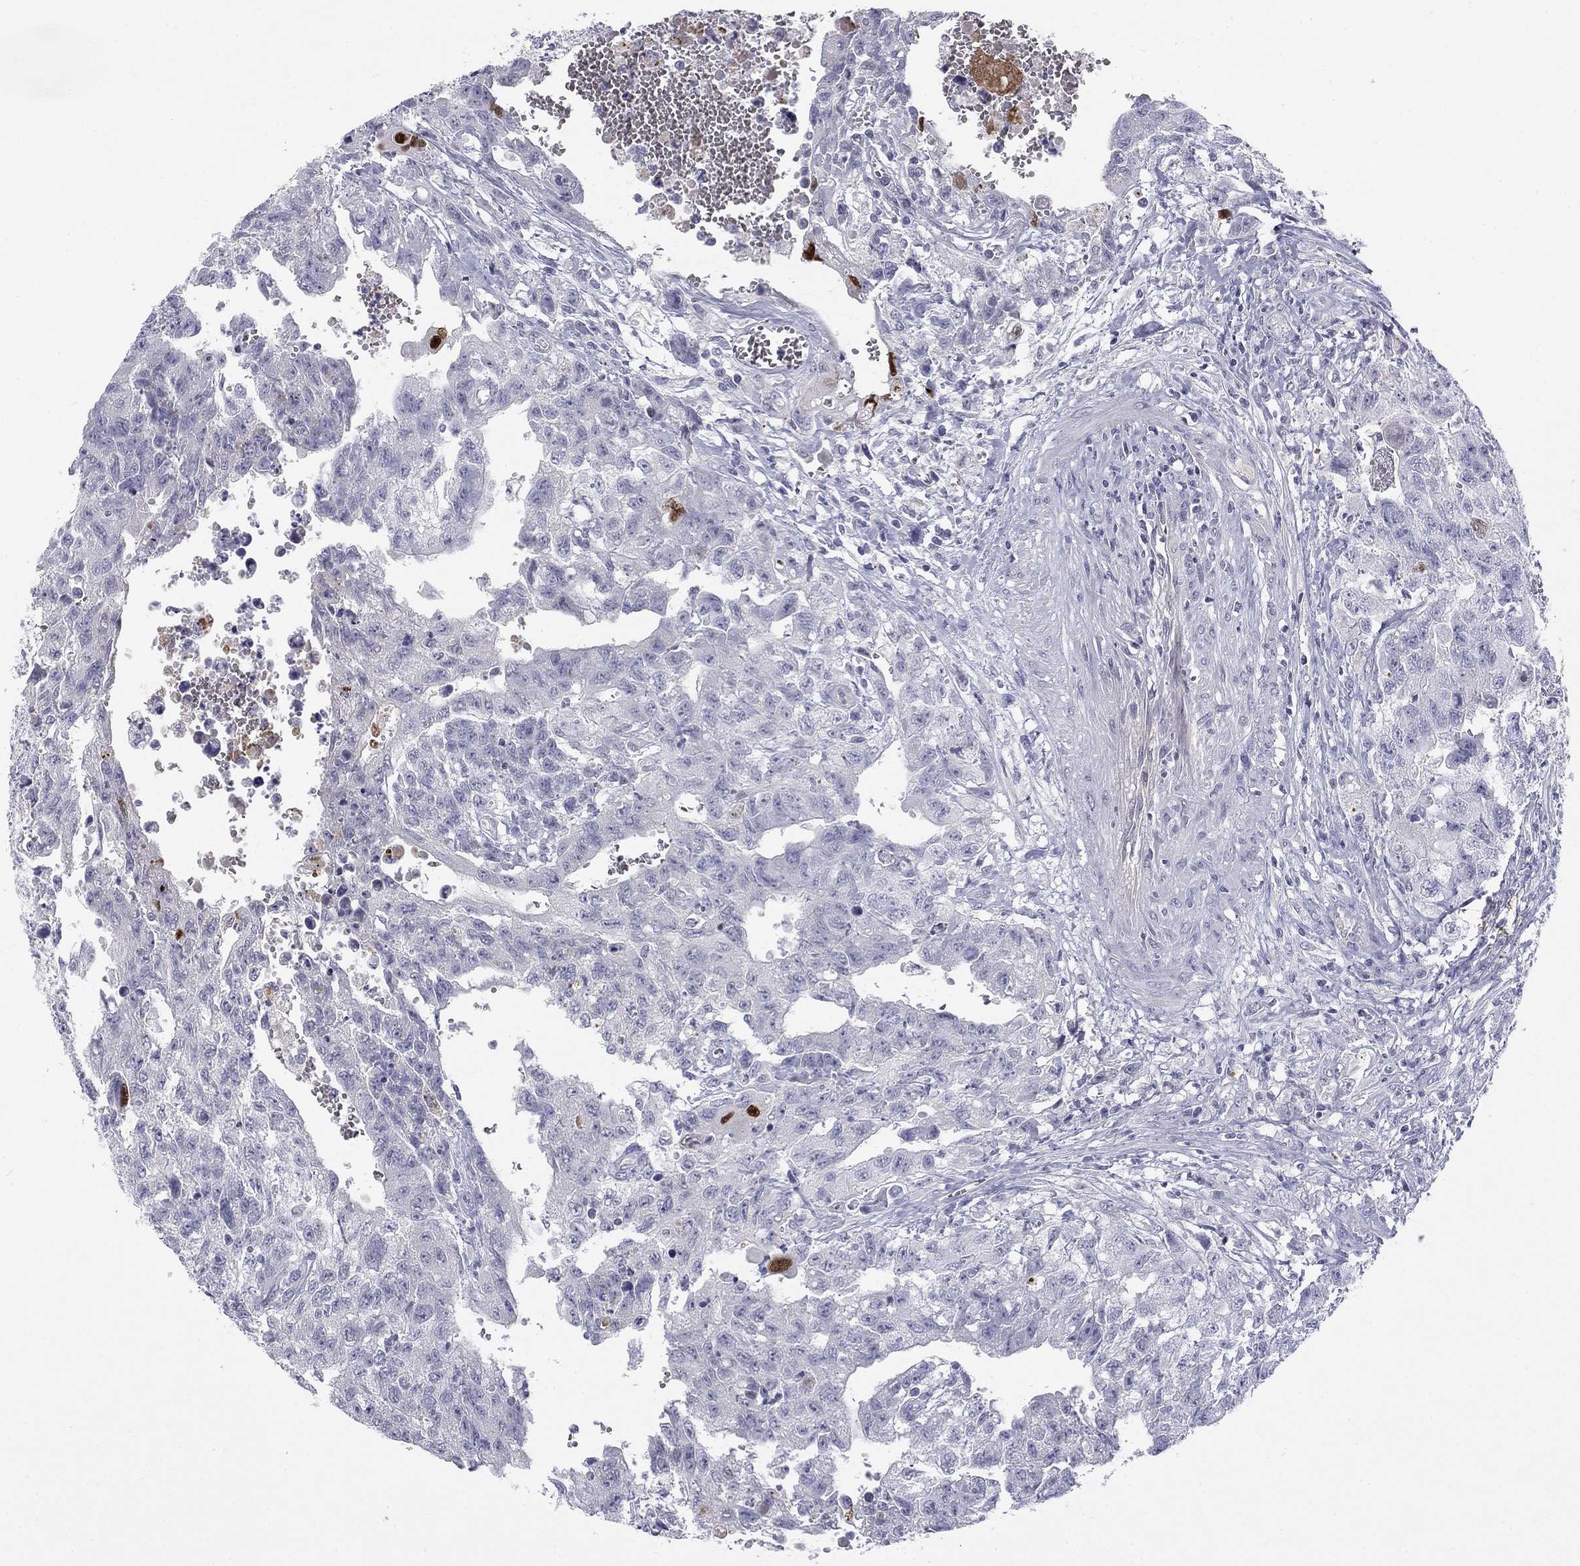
{"staining": {"intensity": "negative", "quantity": "none", "location": "none"}, "tissue": "testis cancer", "cell_type": "Tumor cells", "image_type": "cancer", "snomed": [{"axis": "morphology", "description": "Carcinoma, Embryonal, NOS"}, {"axis": "topography", "description": "Testis"}], "caption": "IHC photomicrograph of testis embryonal carcinoma stained for a protein (brown), which exhibits no expression in tumor cells. (Immunohistochemistry (ihc), brightfield microscopy, high magnification).", "gene": "TFAP2B", "patient": {"sex": "male", "age": 24}}